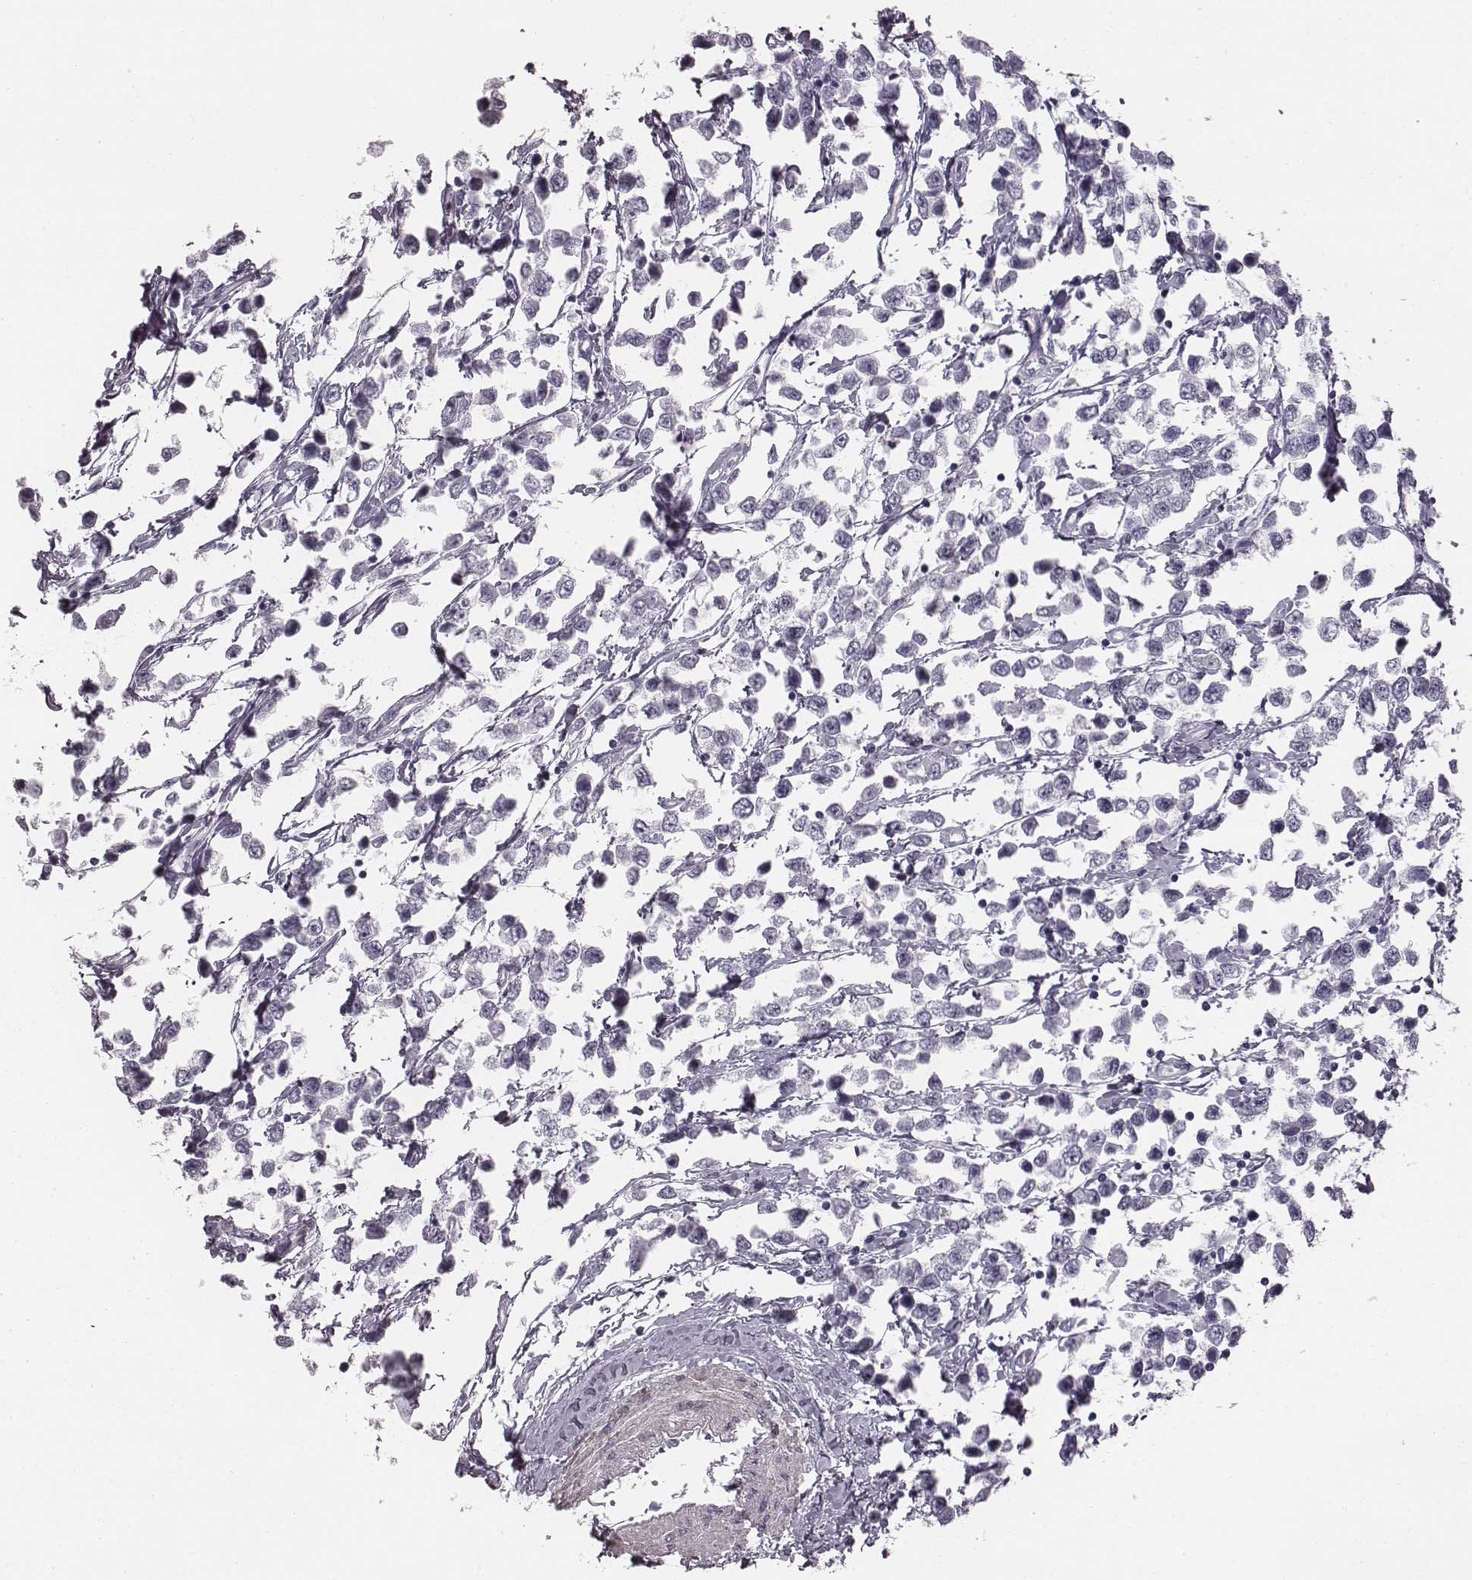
{"staining": {"intensity": "negative", "quantity": "none", "location": "none"}, "tissue": "testis cancer", "cell_type": "Tumor cells", "image_type": "cancer", "snomed": [{"axis": "morphology", "description": "Seminoma, NOS"}, {"axis": "topography", "description": "Testis"}], "caption": "Tumor cells are negative for brown protein staining in testis cancer (seminoma).", "gene": "CRISP1", "patient": {"sex": "male", "age": 34}}